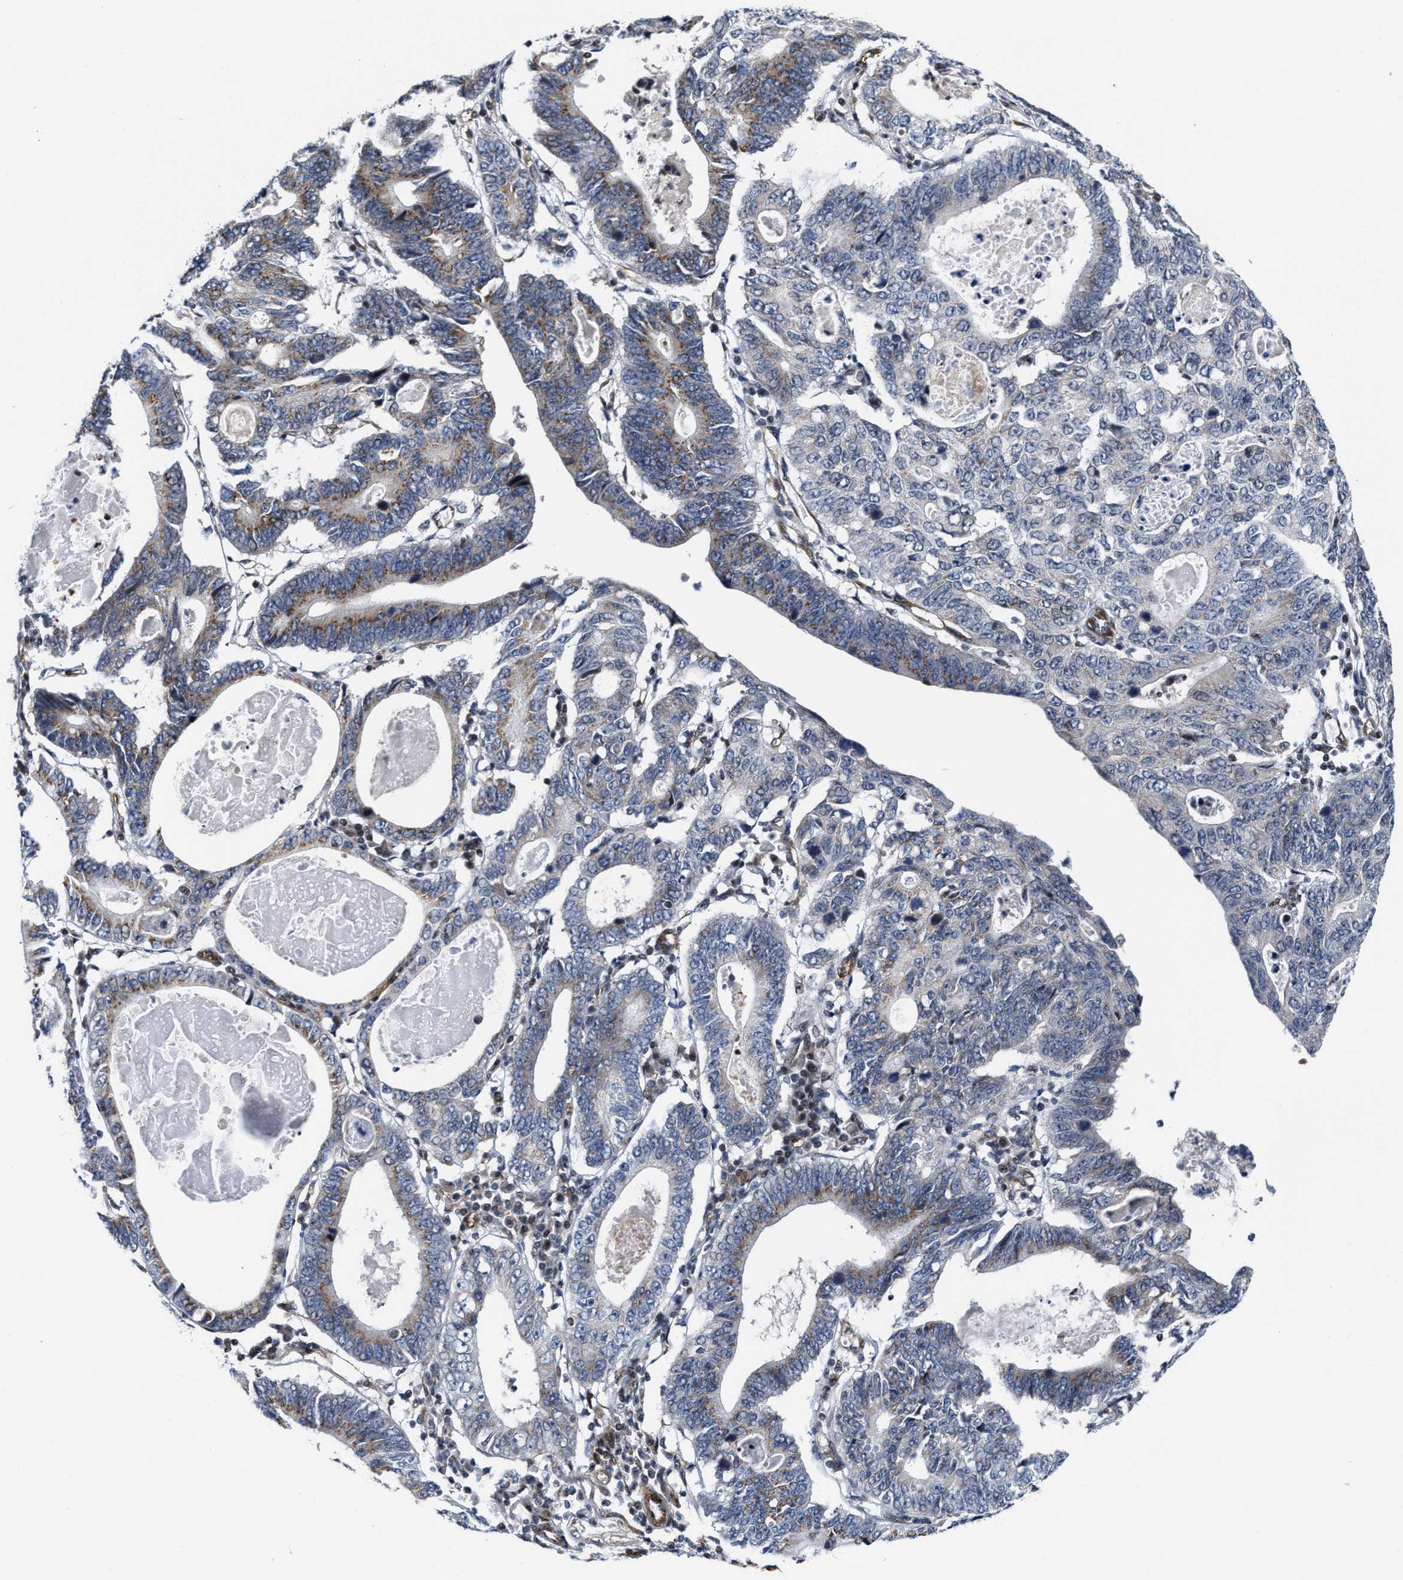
{"staining": {"intensity": "weak", "quantity": "25%-75%", "location": "cytoplasmic/membranous"}, "tissue": "stomach cancer", "cell_type": "Tumor cells", "image_type": "cancer", "snomed": [{"axis": "morphology", "description": "Adenocarcinoma, NOS"}, {"axis": "topography", "description": "Stomach"}], "caption": "Adenocarcinoma (stomach) was stained to show a protein in brown. There is low levels of weak cytoplasmic/membranous positivity in approximately 25%-75% of tumor cells.", "gene": "TGFB1I1", "patient": {"sex": "male", "age": 59}}